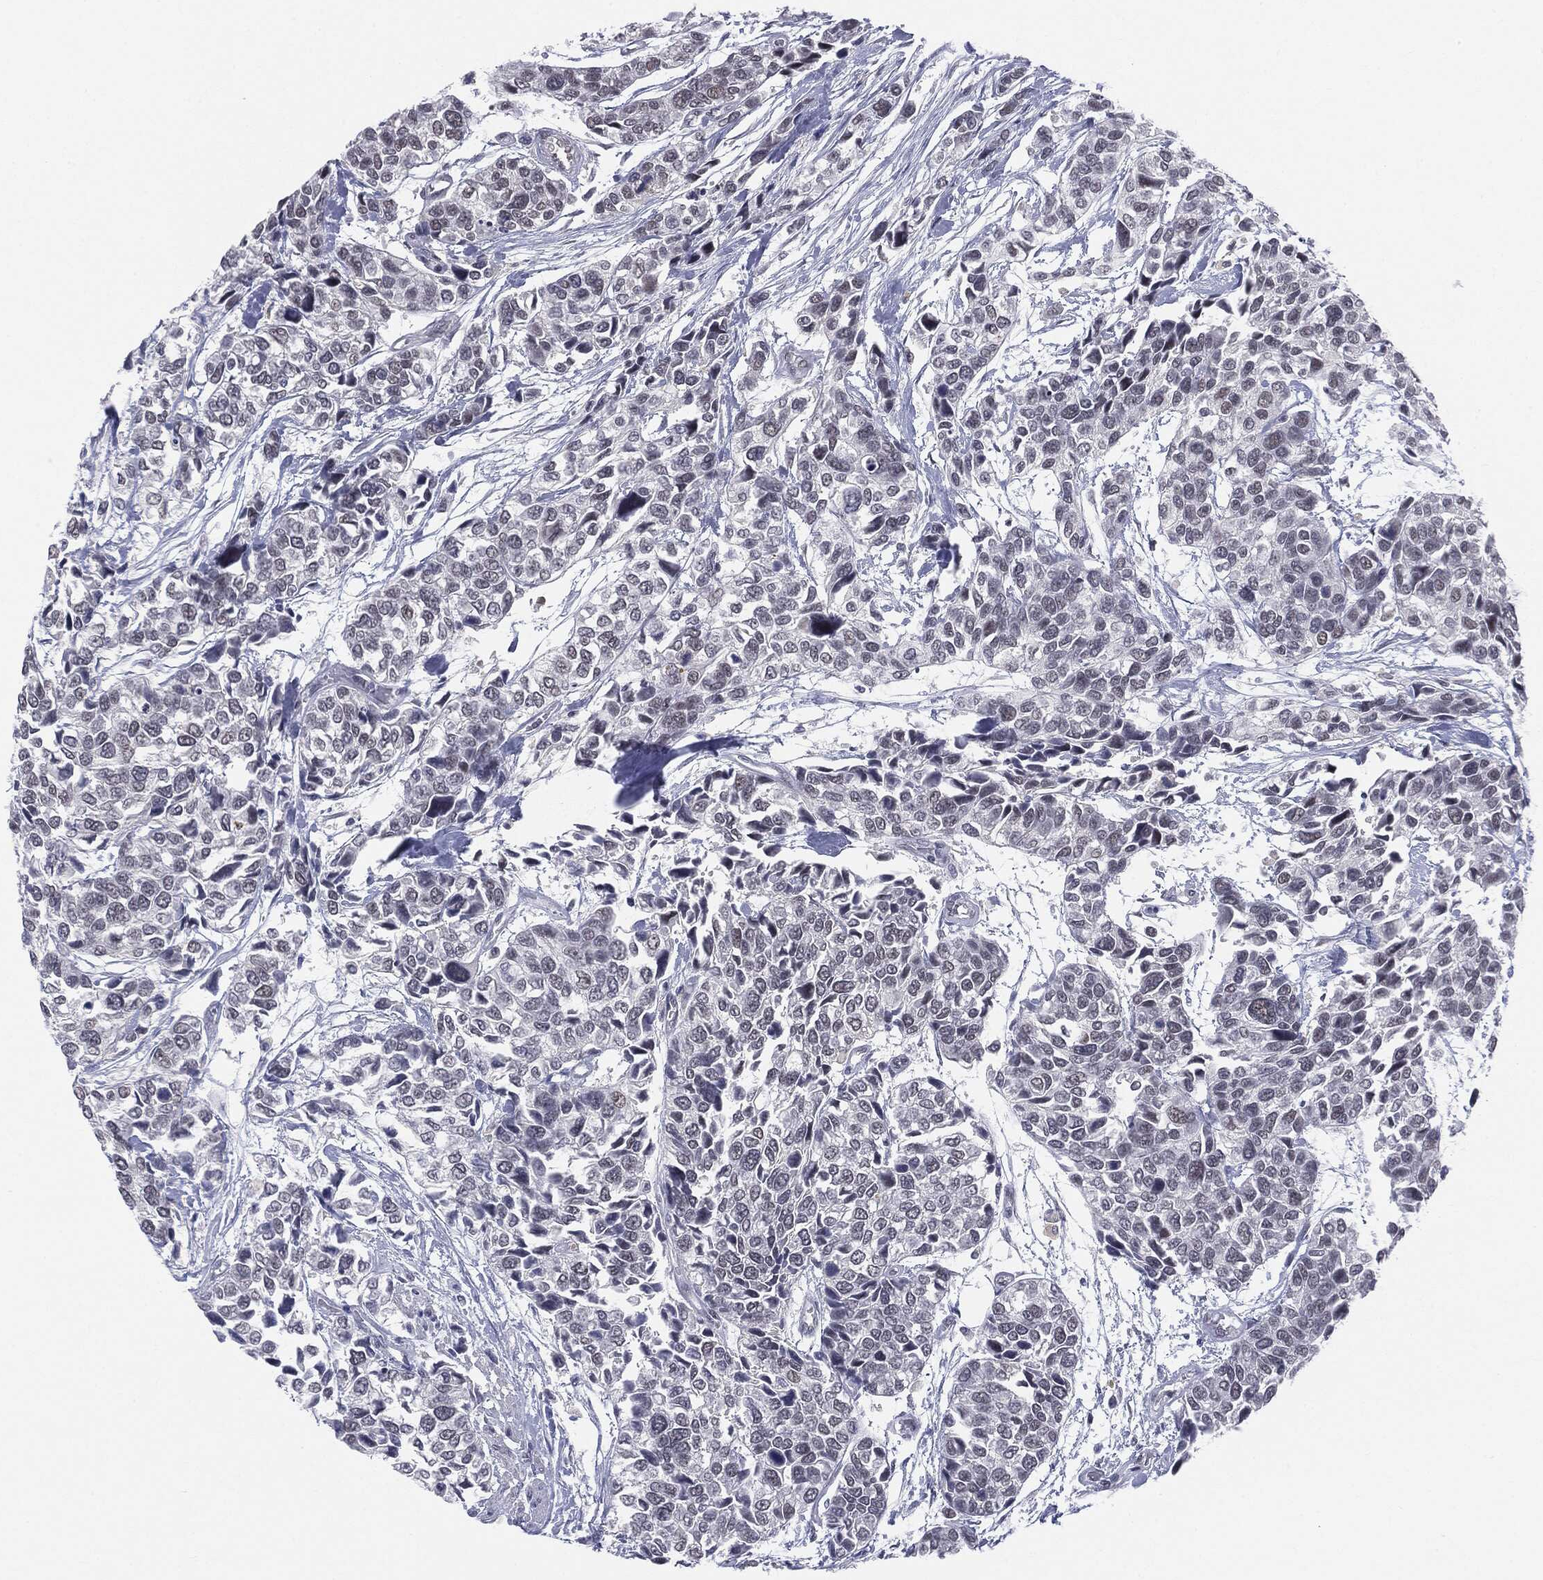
{"staining": {"intensity": "negative", "quantity": "none", "location": "none"}, "tissue": "urothelial cancer", "cell_type": "Tumor cells", "image_type": "cancer", "snomed": [{"axis": "morphology", "description": "Urothelial carcinoma, High grade"}, {"axis": "topography", "description": "Urinary bladder"}], "caption": "Urothelial cancer stained for a protein using immunohistochemistry (IHC) demonstrates no expression tumor cells.", "gene": "SLC5A5", "patient": {"sex": "male", "age": 77}}